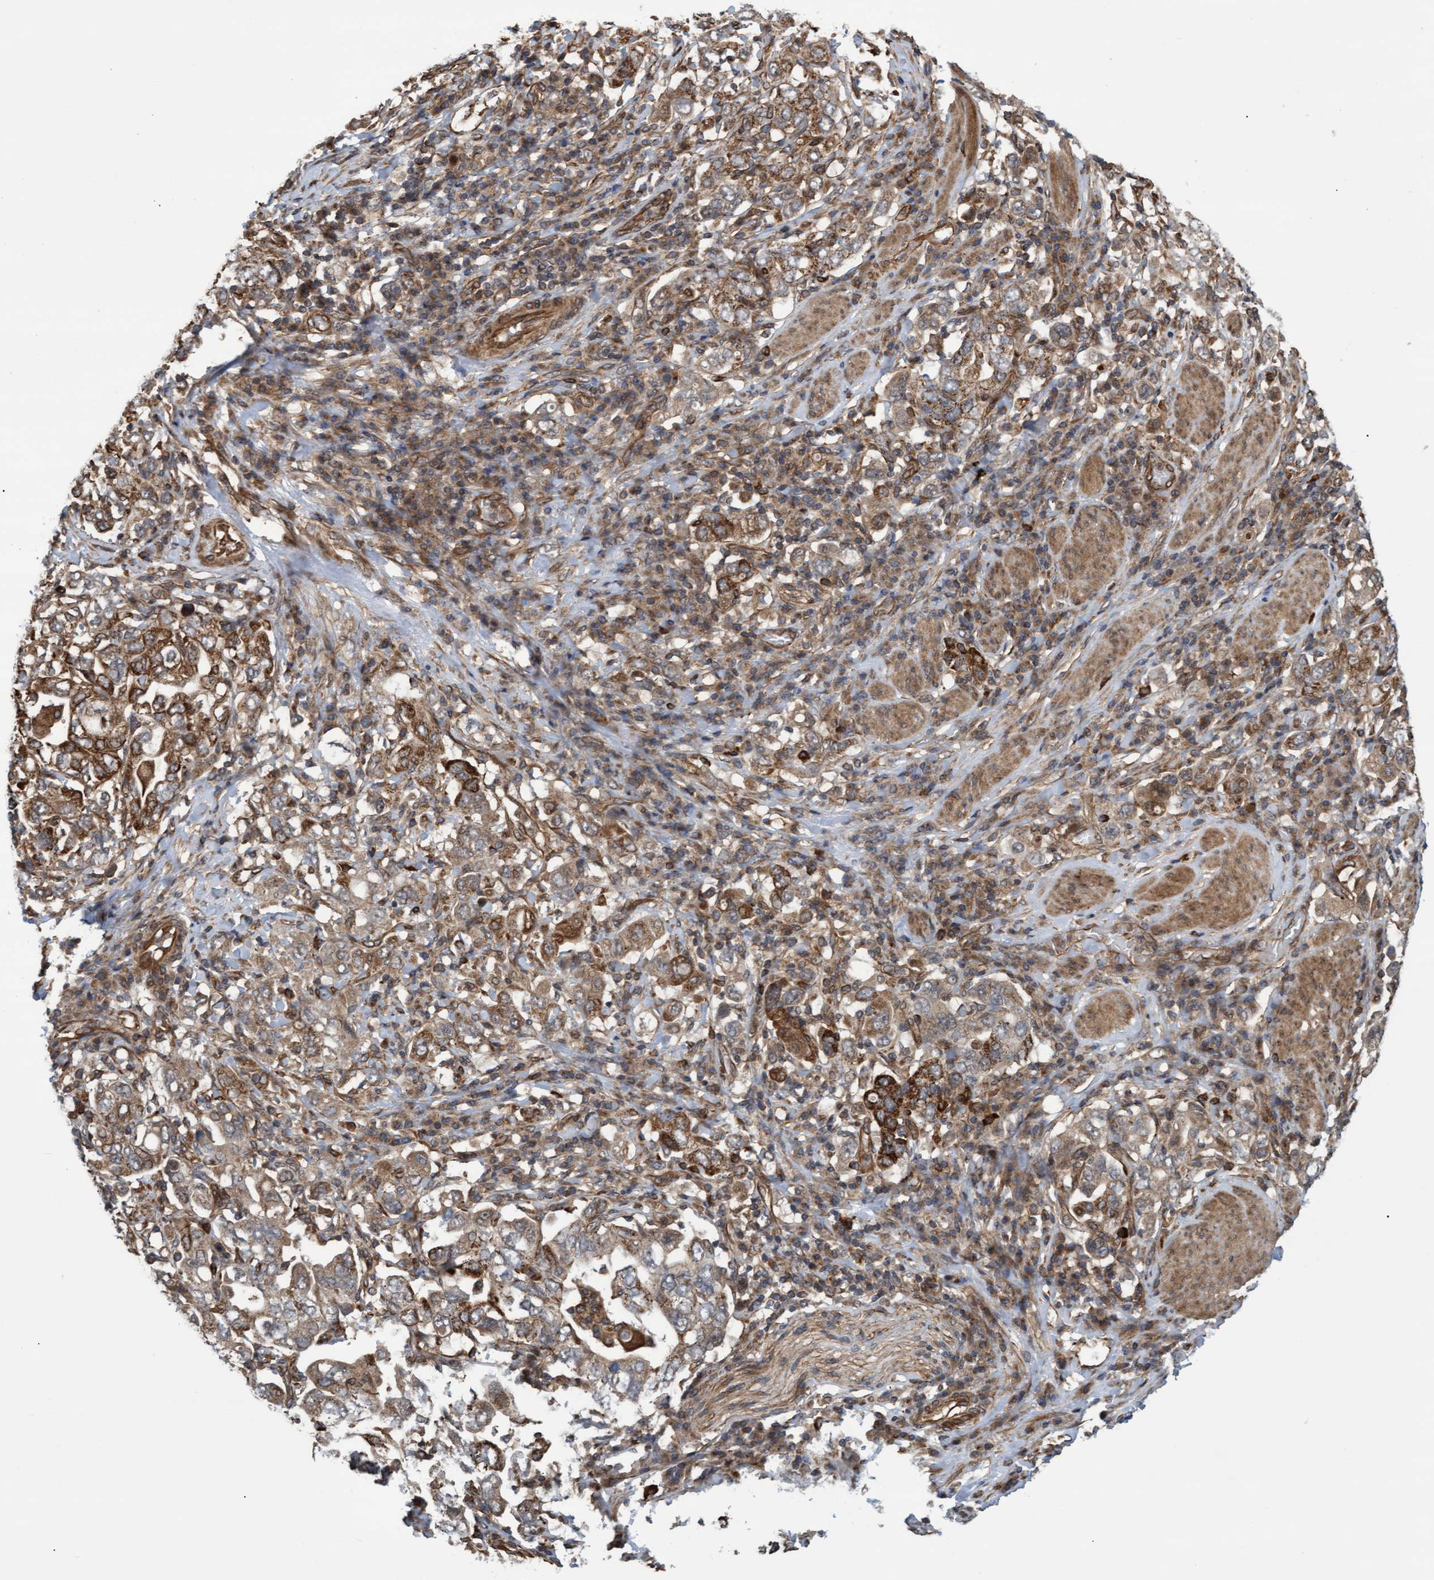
{"staining": {"intensity": "moderate", "quantity": ">75%", "location": "cytoplasmic/membranous"}, "tissue": "stomach cancer", "cell_type": "Tumor cells", "image_type": "cancer", "snomed": [{"axis": "morphology", "description": "Adenocarcinoma, NOS"}, {"axis": "topography", "description": "Stomach, upper"}], "caption": "About >75% of tumor cells in stomach cancer show moderate cytoplasmic/membranous protein expression as visualized by brown immunohistochemical staining.", "gene": "TNFRSF10B", "patient": {"sex": "male", "age": 62}}